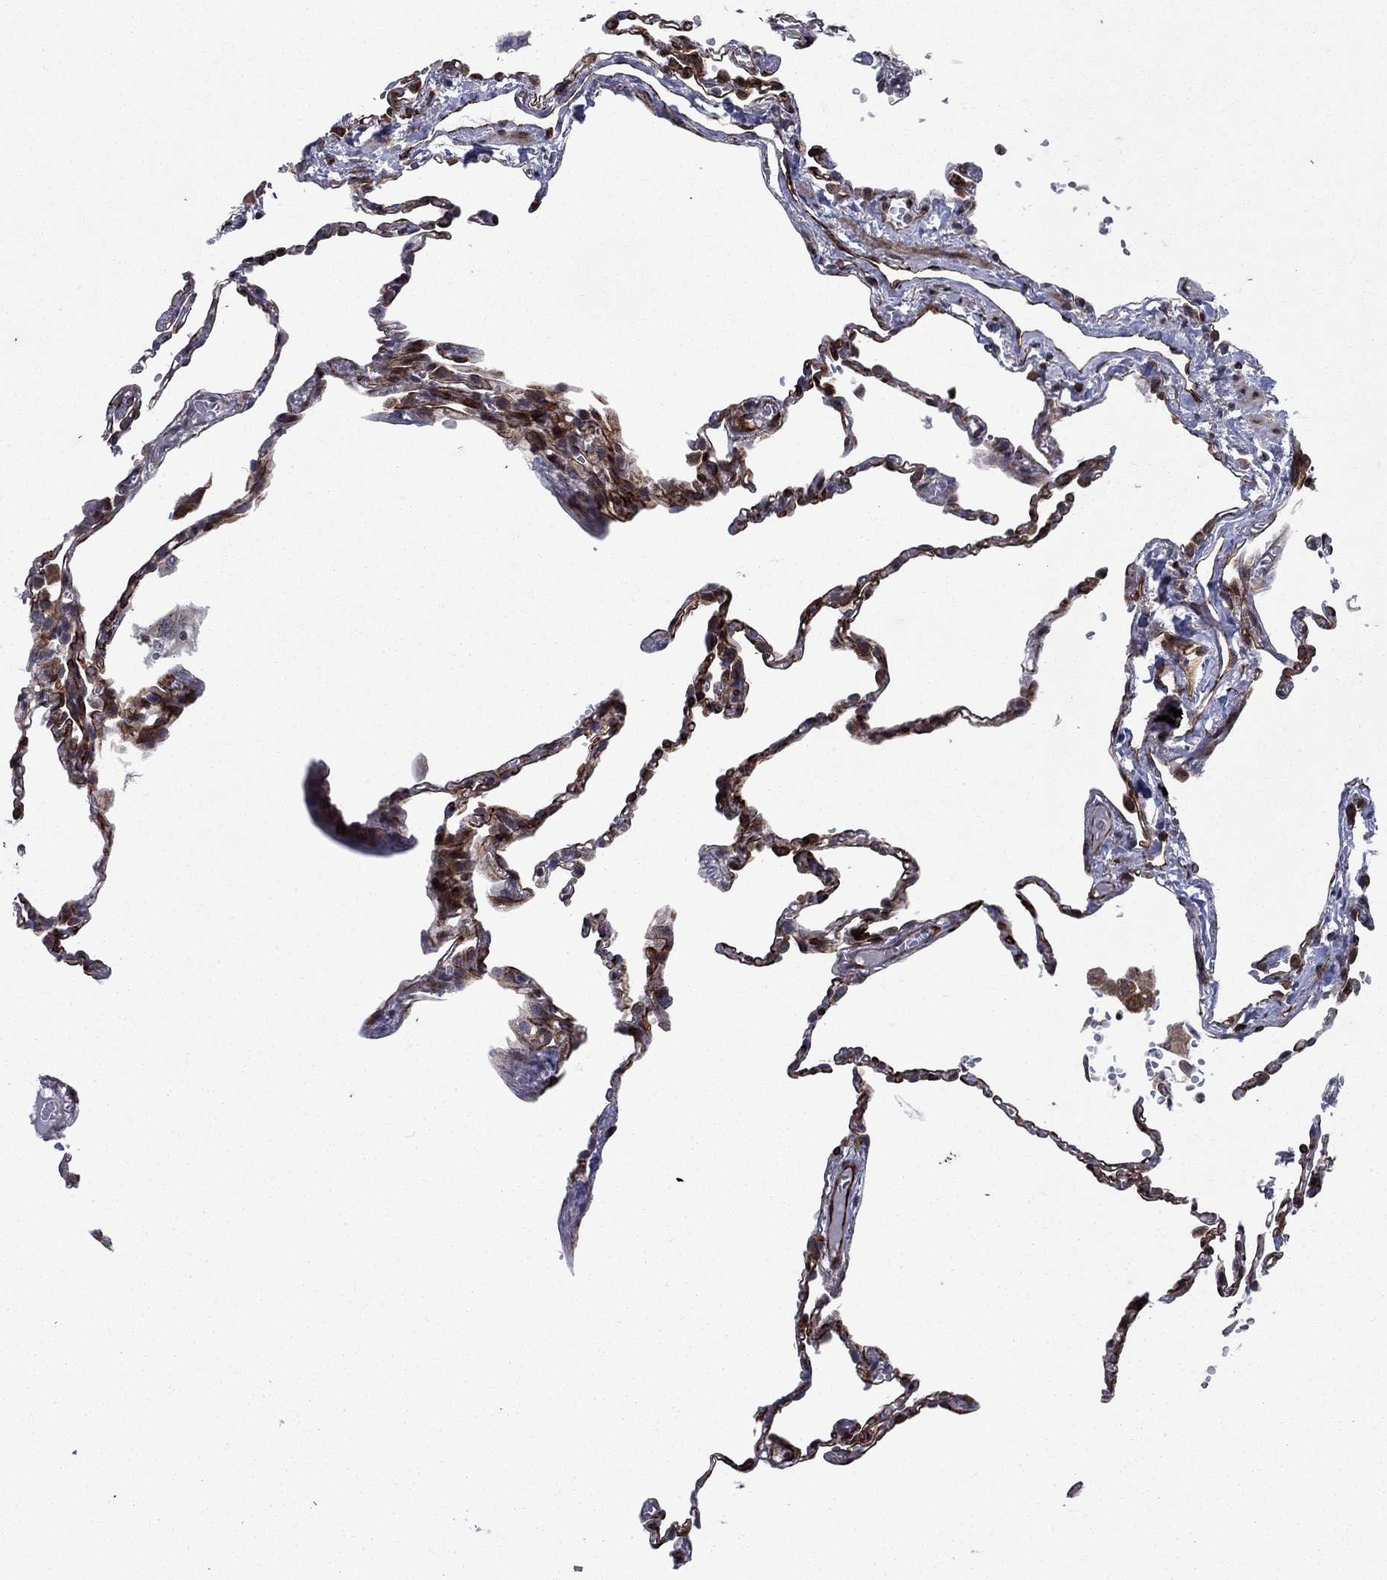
{"staining": {"intensity": "moderate", "quantity": ">75%", "location": "cytoplasmic/membranous"}, "tissue": "lung", "cell_type": "Alveolar cells", "image_type": "normal", "snomed": [{"axis": "morphology", "description": "Normal tissue, NOS"}, {"axis": "topography", "description": "Lung"}], "caption": "An image showing moderate cytoplasmic/membranous staining in about >75% of alveolar cells in unremarkable lung, as visualized by brown immunohistochemical staining.", "gene": "DHRS7", "patient": {"sex": "male", "age": 78}}